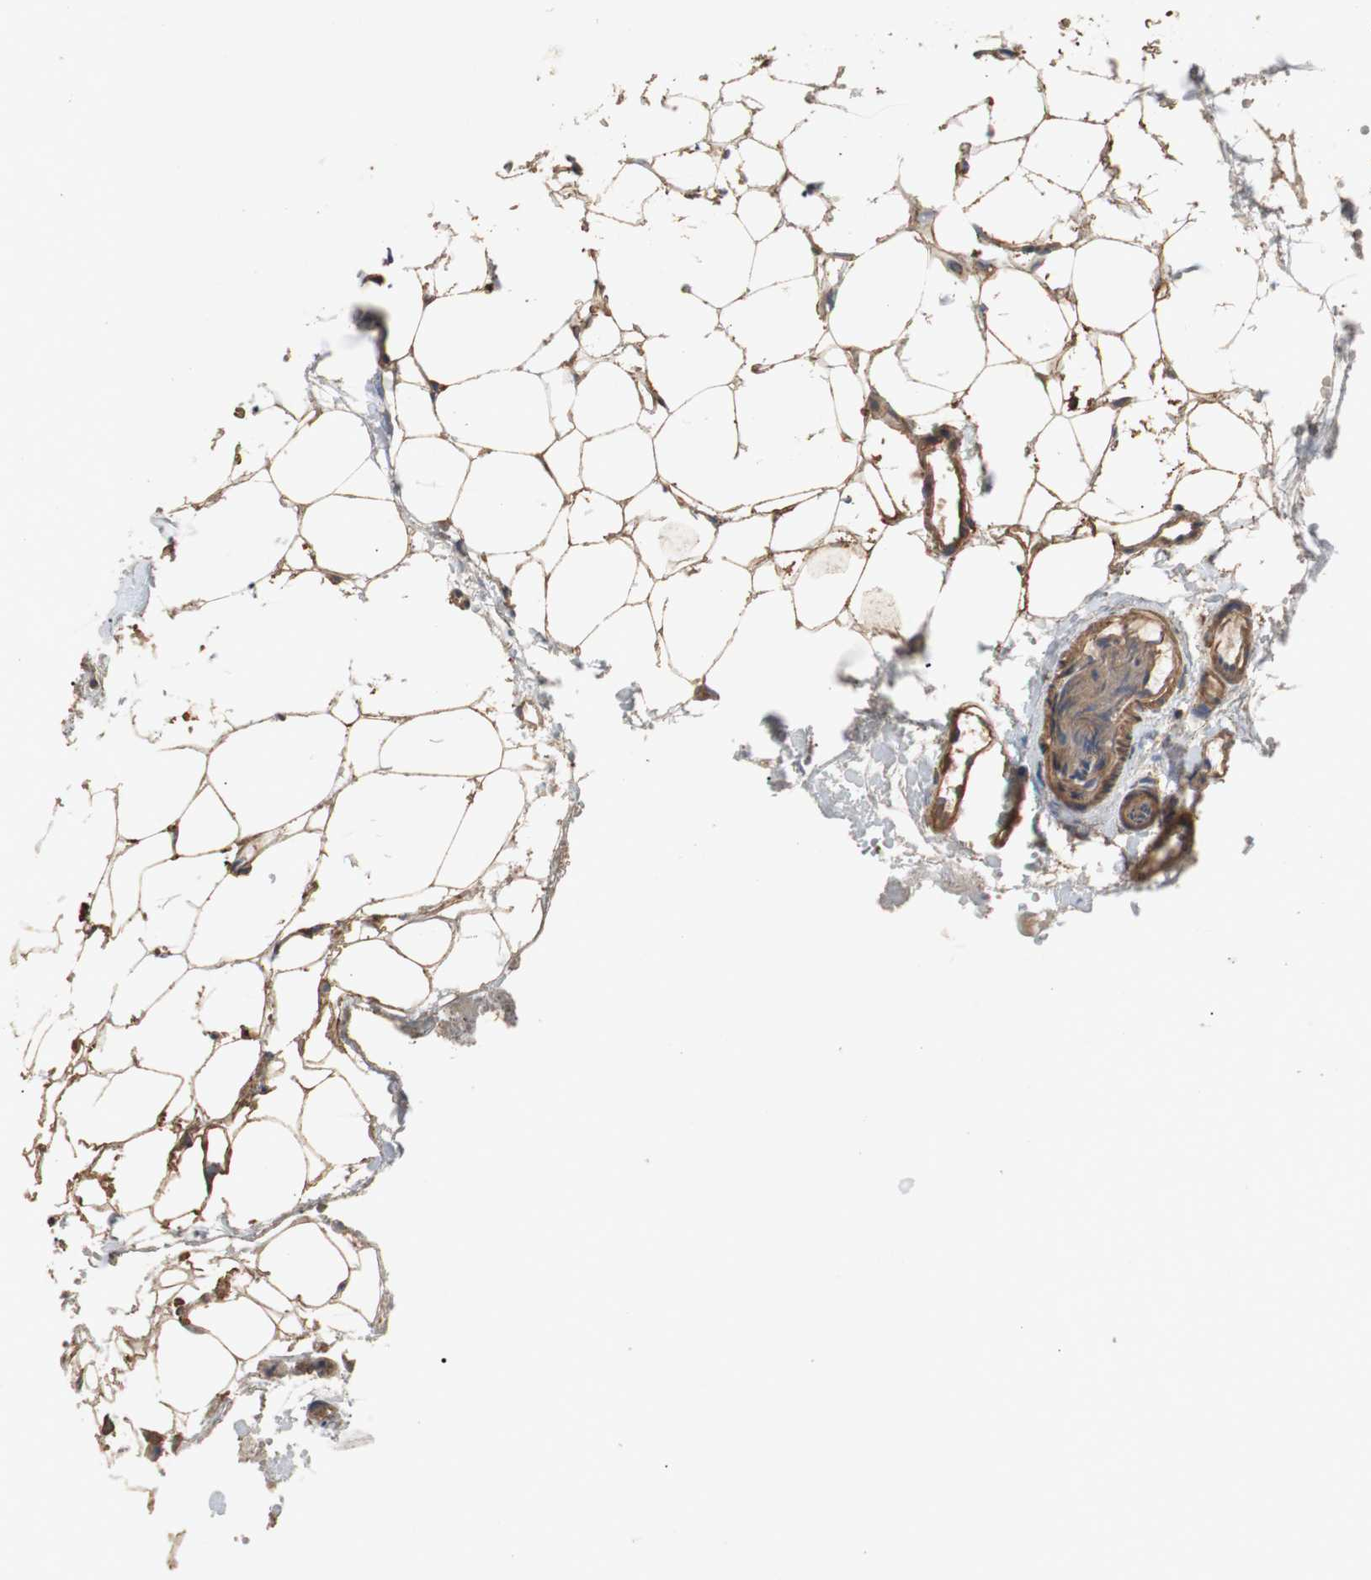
{"staining": {"intensity": "negative", "quantity": "none", "location": "none"}, "tissue": "colorectal cancer", "cell_type": "Tumor cells", "image_type": "cancer", "snomed": [{"axis": "morphology", "description": "Adenocarcinoma, NOS"}, {"axis": "topography", "description": "Colon"}], "caption": "A high-resolution image shows immunohistochemistry (IHC) staining of colorectal adenocarcinoma, which displays no significant positivity in tumor cells.", "gene": "TNFRSF14", "patient": {"sex": "male", "age": 14}}